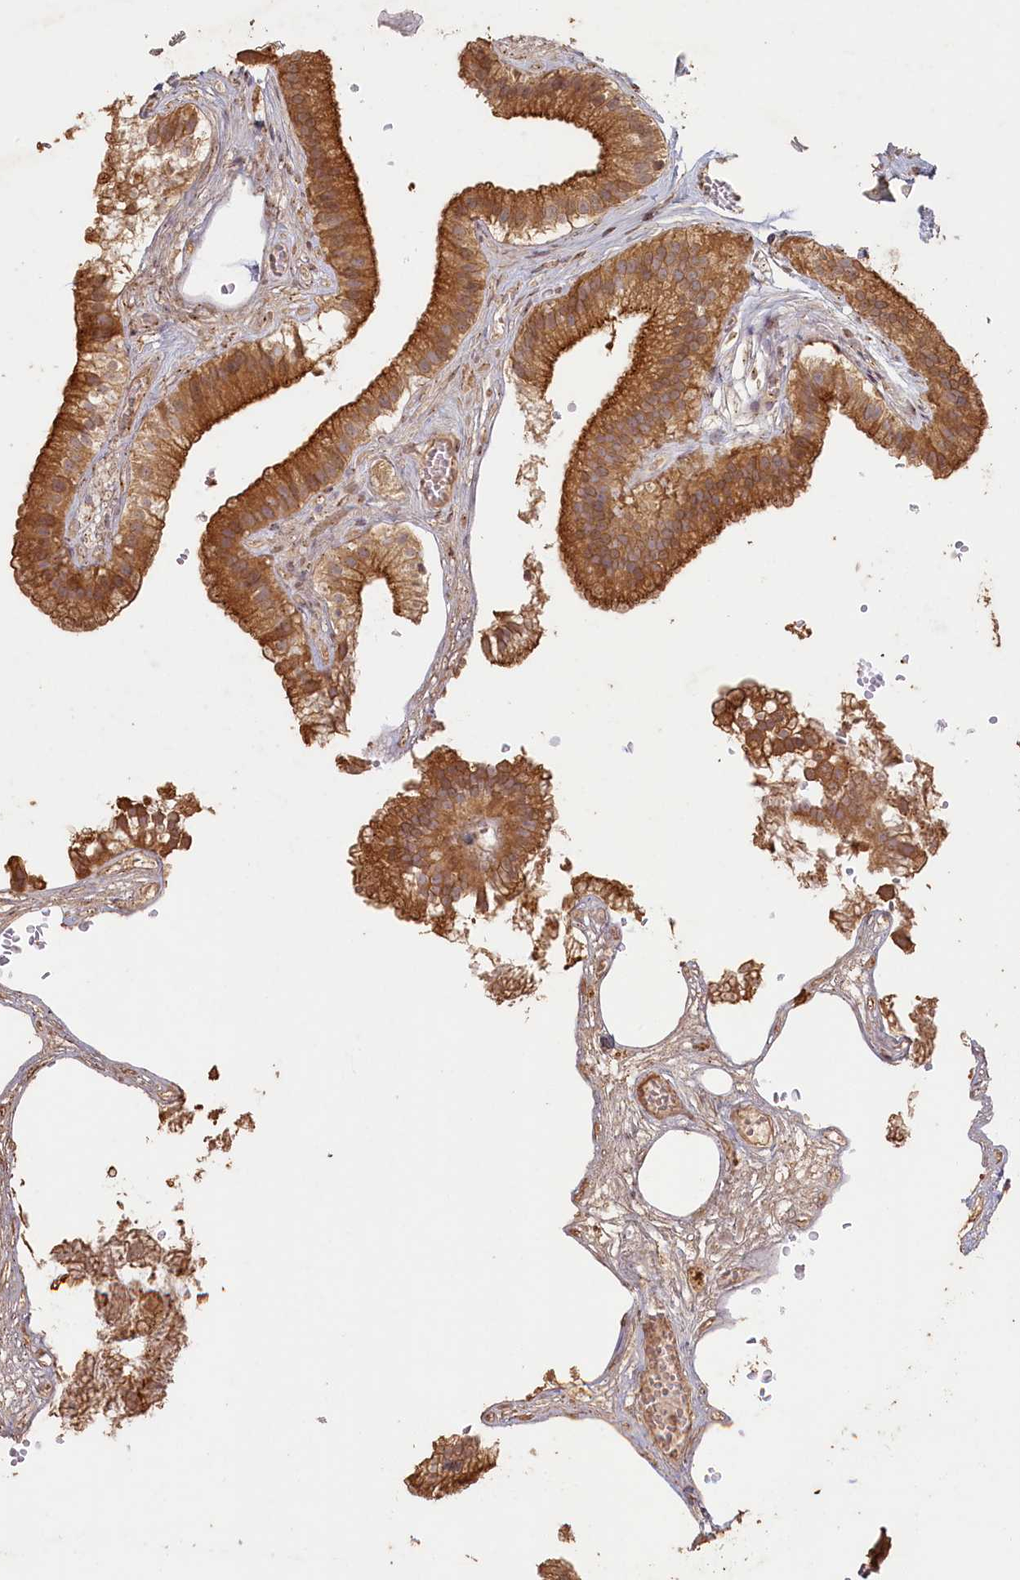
{"staining": {"intensity": "strong", "quantity": ">75%", "location": "cytoplasmic/membranous"}, "tissue": "gallbladder", "cell_type": "Glandular cells", "image_type": "normal", "snomed": [{"axis": "morphology", "description": "Normal tissue, NOS"}, {"axis": "topography", "description": "Gallbladder"}], "caption": "A high amount of strong cytoplasmic/membranous positivity is identified in about >75% of glandular cells in normal gallbladder.", "gene": "MADD", "patient": {"sex": "female", "age": 54}}